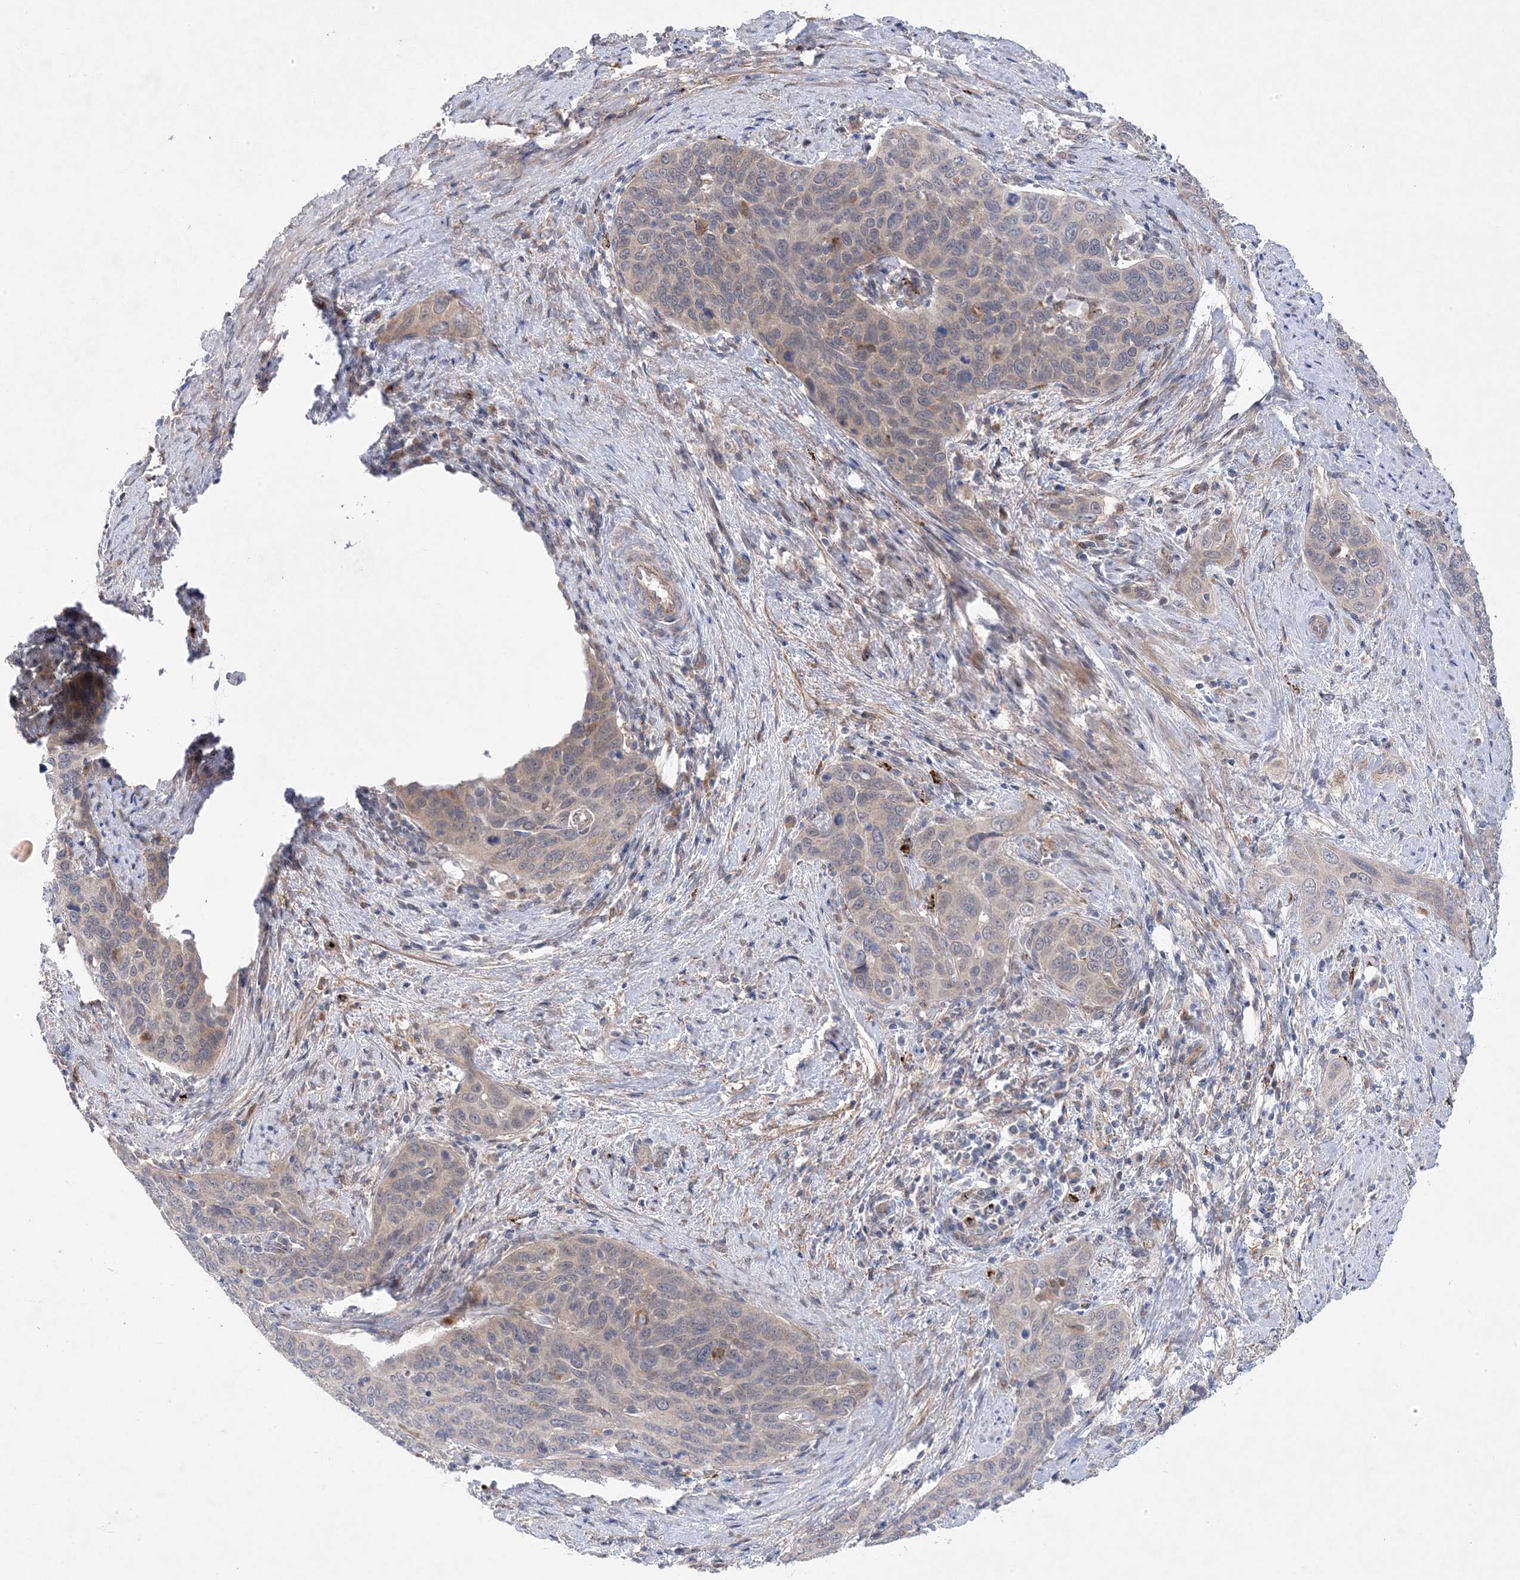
{"staining": {"intensity": "weak", "quantity": "<25%", "location": "cytoplasmic/membranous"}, "tissue": "cervical cancer", "cell_type": "Tumor cells", "image_type": "cancer", "snomed": [{"axis": "morphology", "description": "Squamous cell carcinoma, NOS"}, {"axis": "topography", "description": "Cervix"}], "caption": "Immunohistochemical staining of cervical cancer exhibits no significant expression in tumor cells.", "gene": "ANAPC1", "patient": {"sex": "female", "age": 60}}